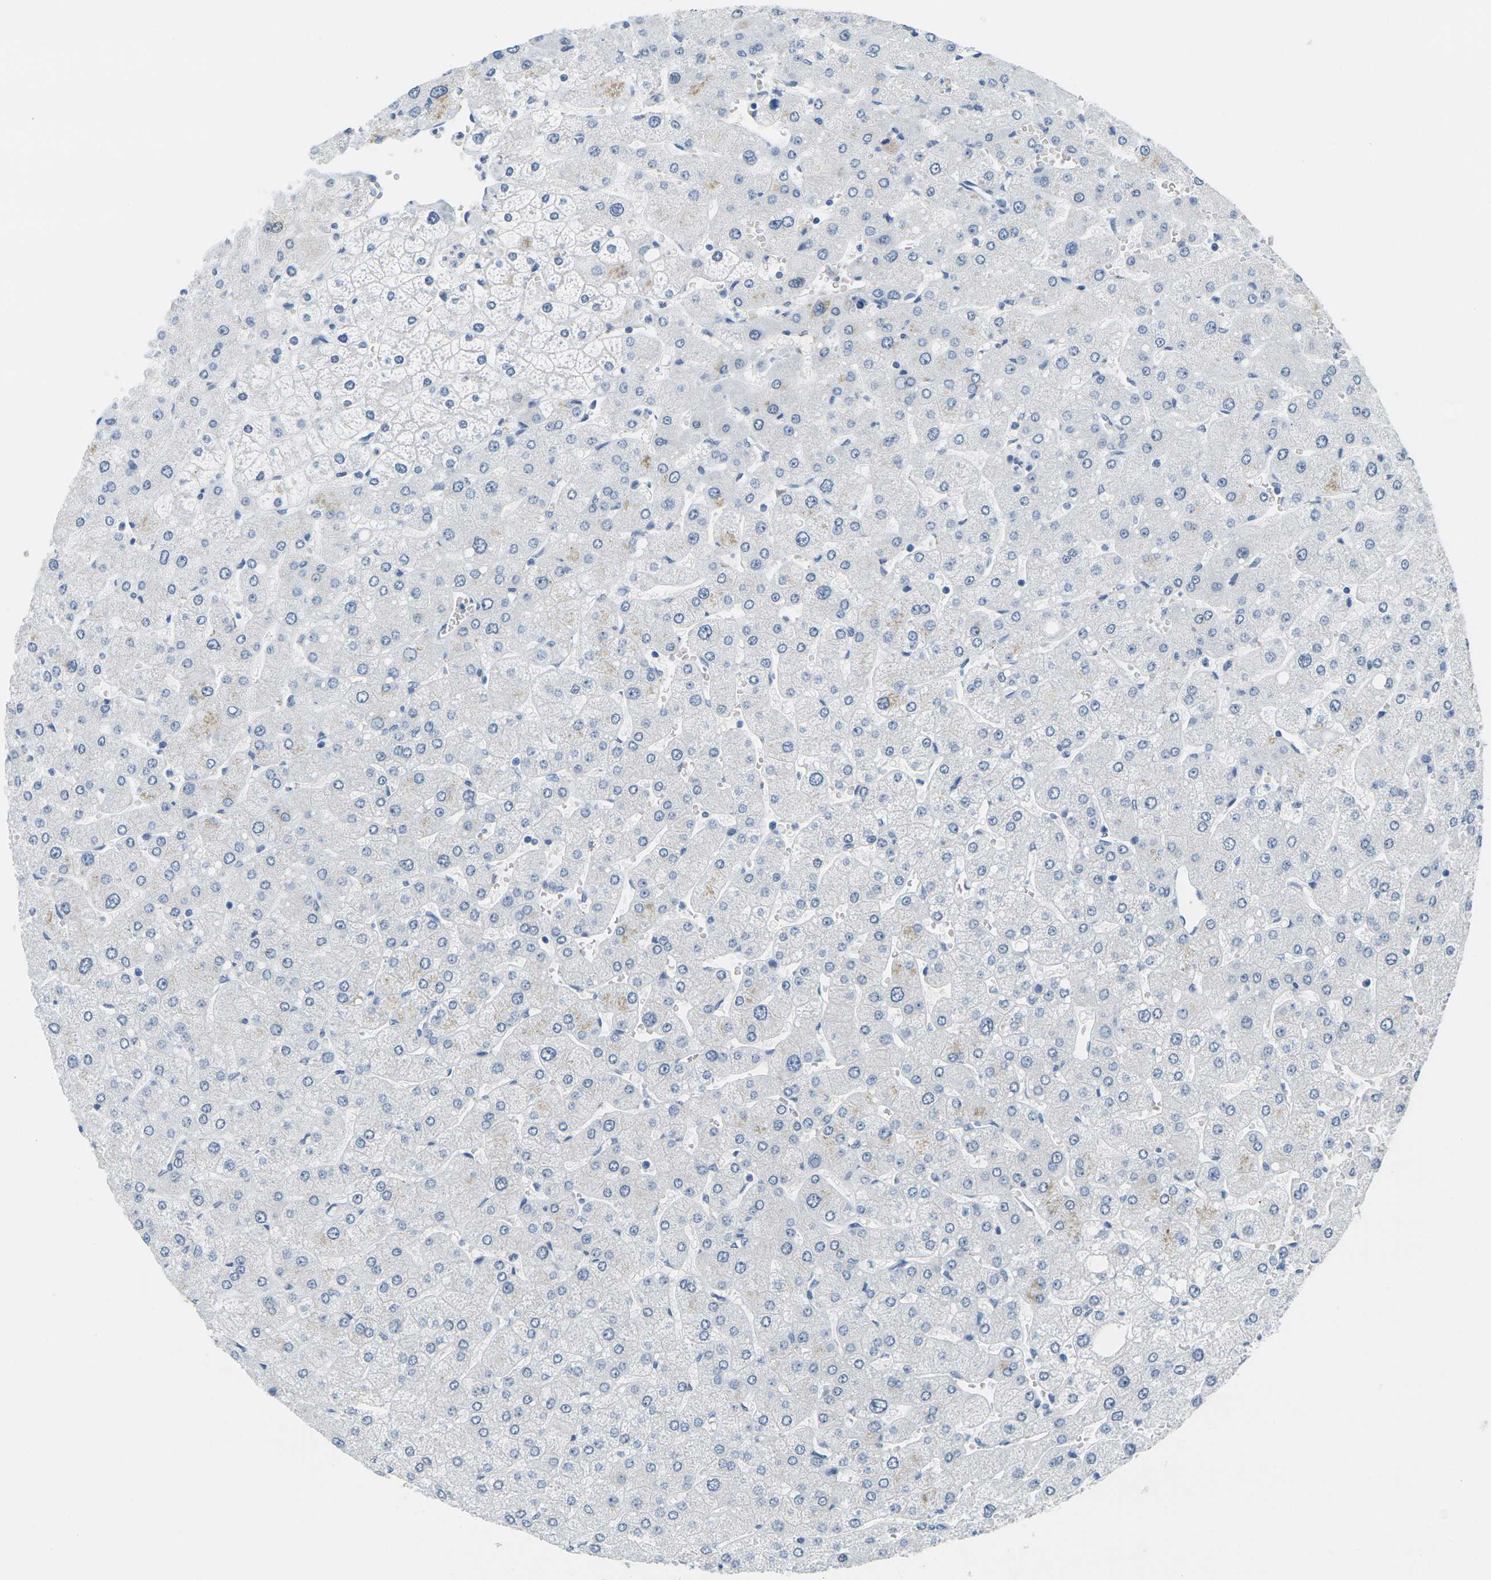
{"staining": {"intensity": "negative", "quantity": "none", "location": "none"}, "tissue": "liver", "cell_type": "Cholangiocytes", "image_type": "normal", "snomed": [{"axis": "morphology", "description": "Normal tissue, NOS"}, {"axis": "topography", "description": "Liver"}], "caption": "This image is of normal liver stained with immunohistochemistry to label a protein in brown with the nuclei are counter-stained blue. There is no positivity in cholangiocytes.", "gene": "CTAG1A", "patient": {"sex": "male", "age": 55}}